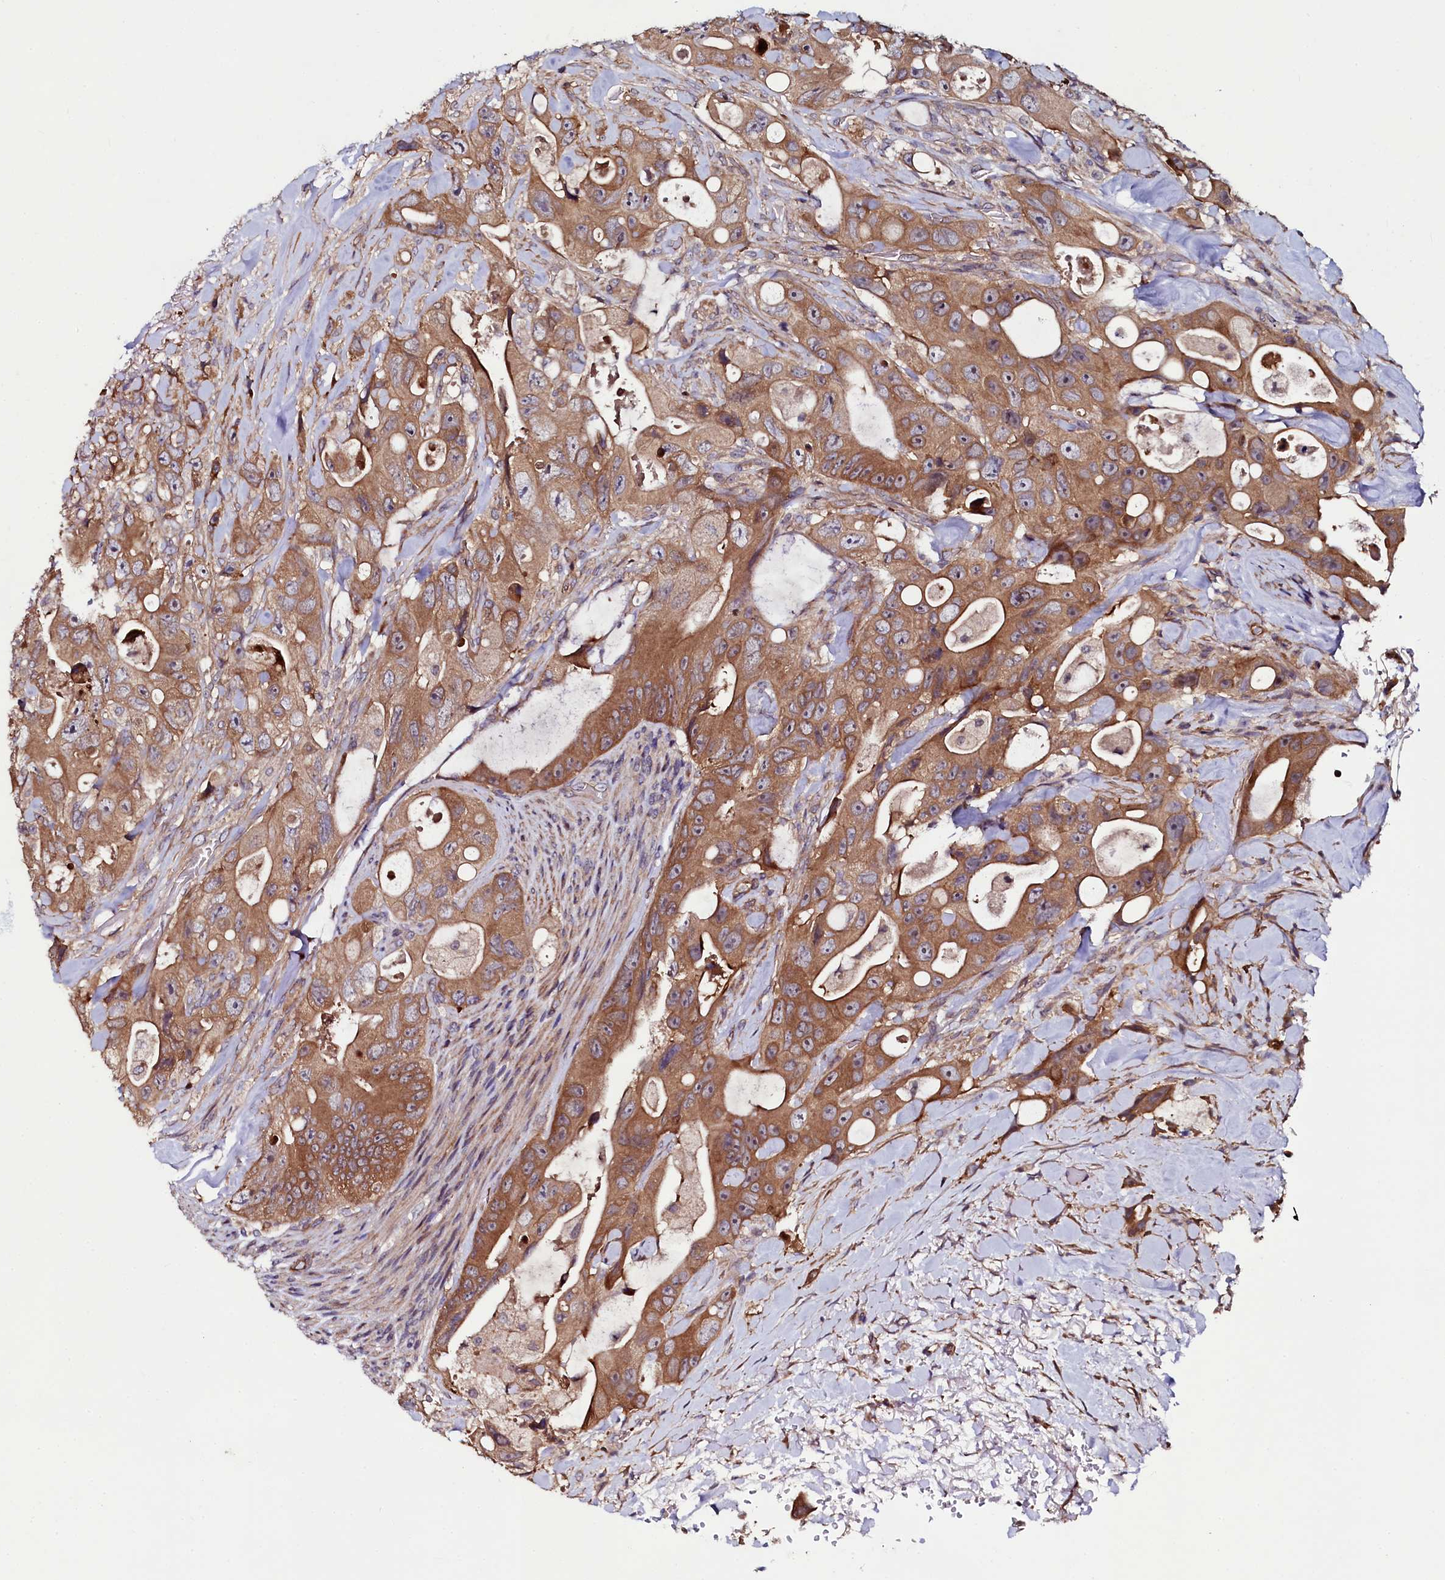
{"staining": {"intensity": "moderate", "quantity": ">75%", "location": "cytoplasmic/membranous"}, "tissue": "colorectal cancer", "cell_type": "Tumor cells", "image_type": "cancer", "snomed": [{"axis": "morphology", "description": "Adenocarcinoma, NOS"}, {"axis": "topography", "description": "Colon"}], "caption": "A brown stain shows moderate cytoplasmic/membranous expression of a protein in human adenocarcinoma (colorectal) tumor cells. (DAB = brown stain, brightfield microscopy at high magnification).", "gene": "USPL1", "patient": {"sex": "female", "age": 46}}